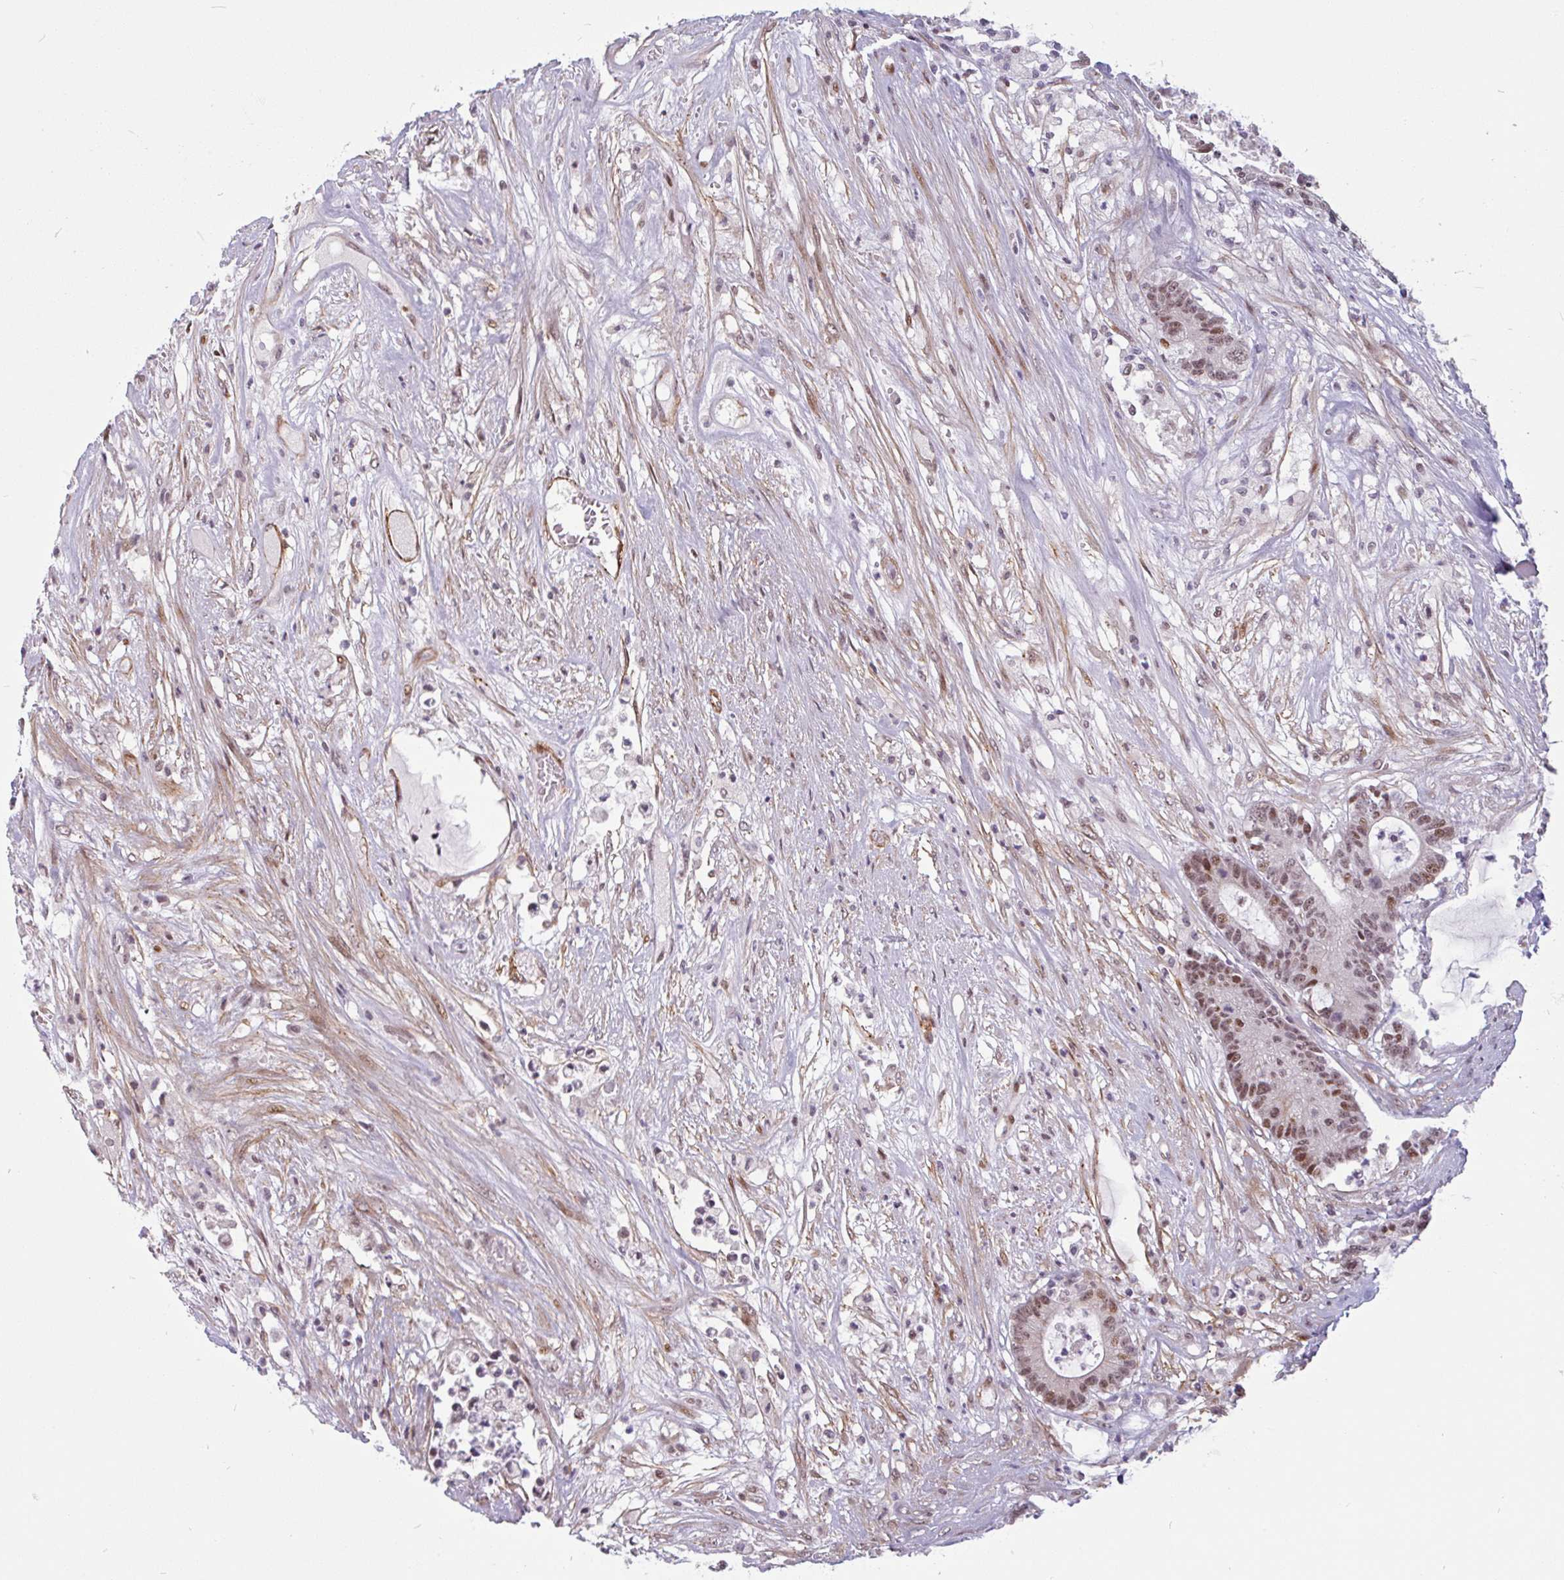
{"staining": {"intensity": "moderate", "quantity": ">75%", "location": "nuclear"}, "tissue": "colorectal cancer", "cell_type": "Tumor cells", "image_type": "cancer", "snomed": [{"axis": "morphology", "description": "Adenocarcinoma, NOS"}, {"axis": "topography", "description": "Colon"}], "caption": "Colorectal cancer stained with immunohistochemistry (IHC) reveals moderate nuclear staining in about >75% of tumor cells. Nuclei are stained in blue.", "gene": "TMEM119", "patient": {"sex": "female", "age": 84}}